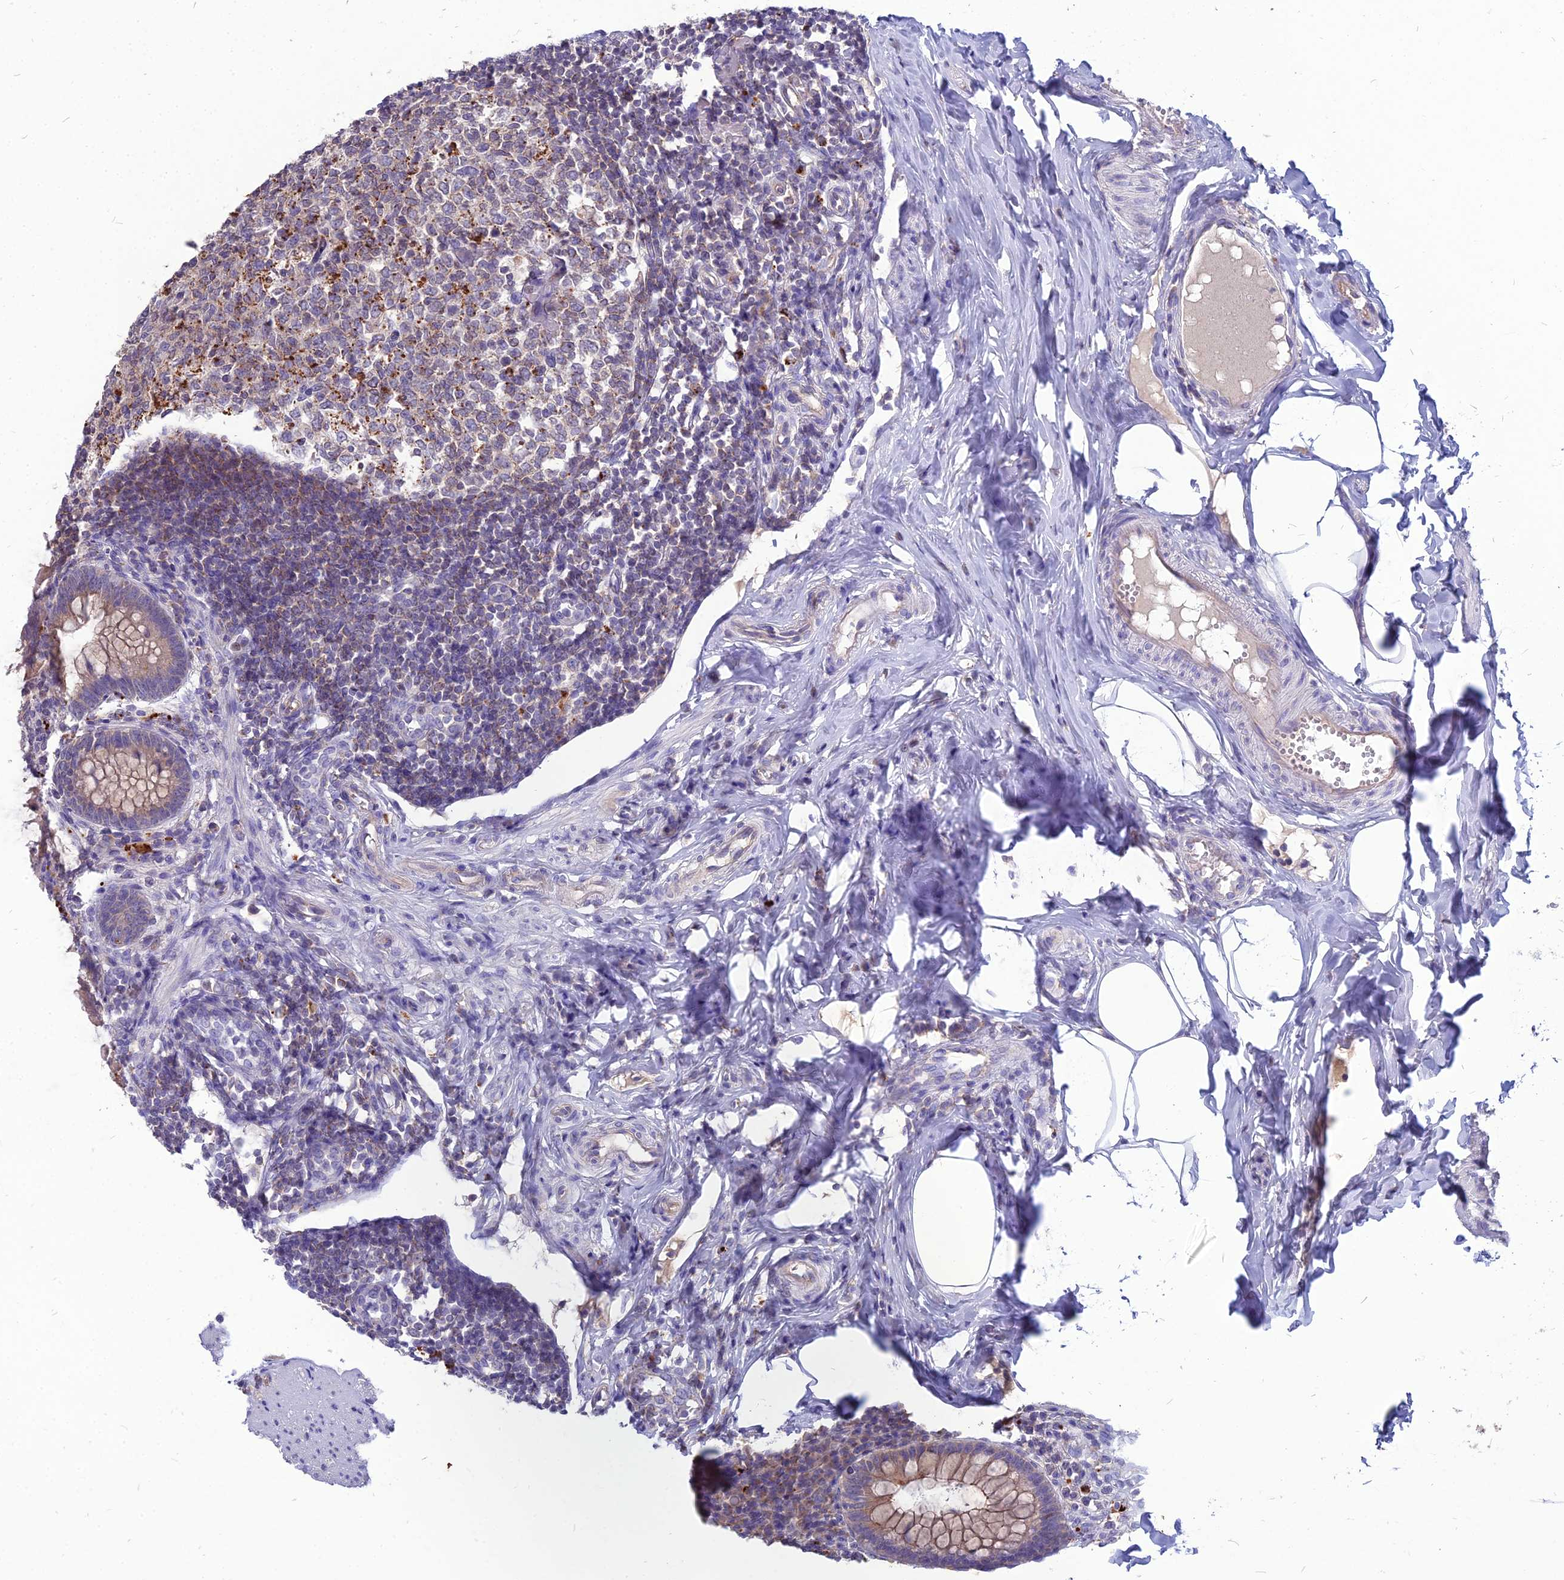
{"staining": {"intensity": "weak", "quantity": ">75%", "location": "cytoplasmic/membranous"}, "tissue": "appendix", "cell_type": "Glandular cells", "image_type": "normal", "snomed": [{"axis": "morphology", "description": "Normal tissue, NOS"}, {"axis": "topography", "description": "Appendix"}], "caption": "High-magnification brightfield microscopy of unremarkable appendix stained with DAB (3,3'-diaminobenzidine) (brown) and counterstained with hematoxylin (blue). glandular cells exhibit weak cytoplasmic/membranous positivity is appreciated in about>75% of cells.", "gene": "PCED1B", "patient": {"sex": "female", "age": 33}}